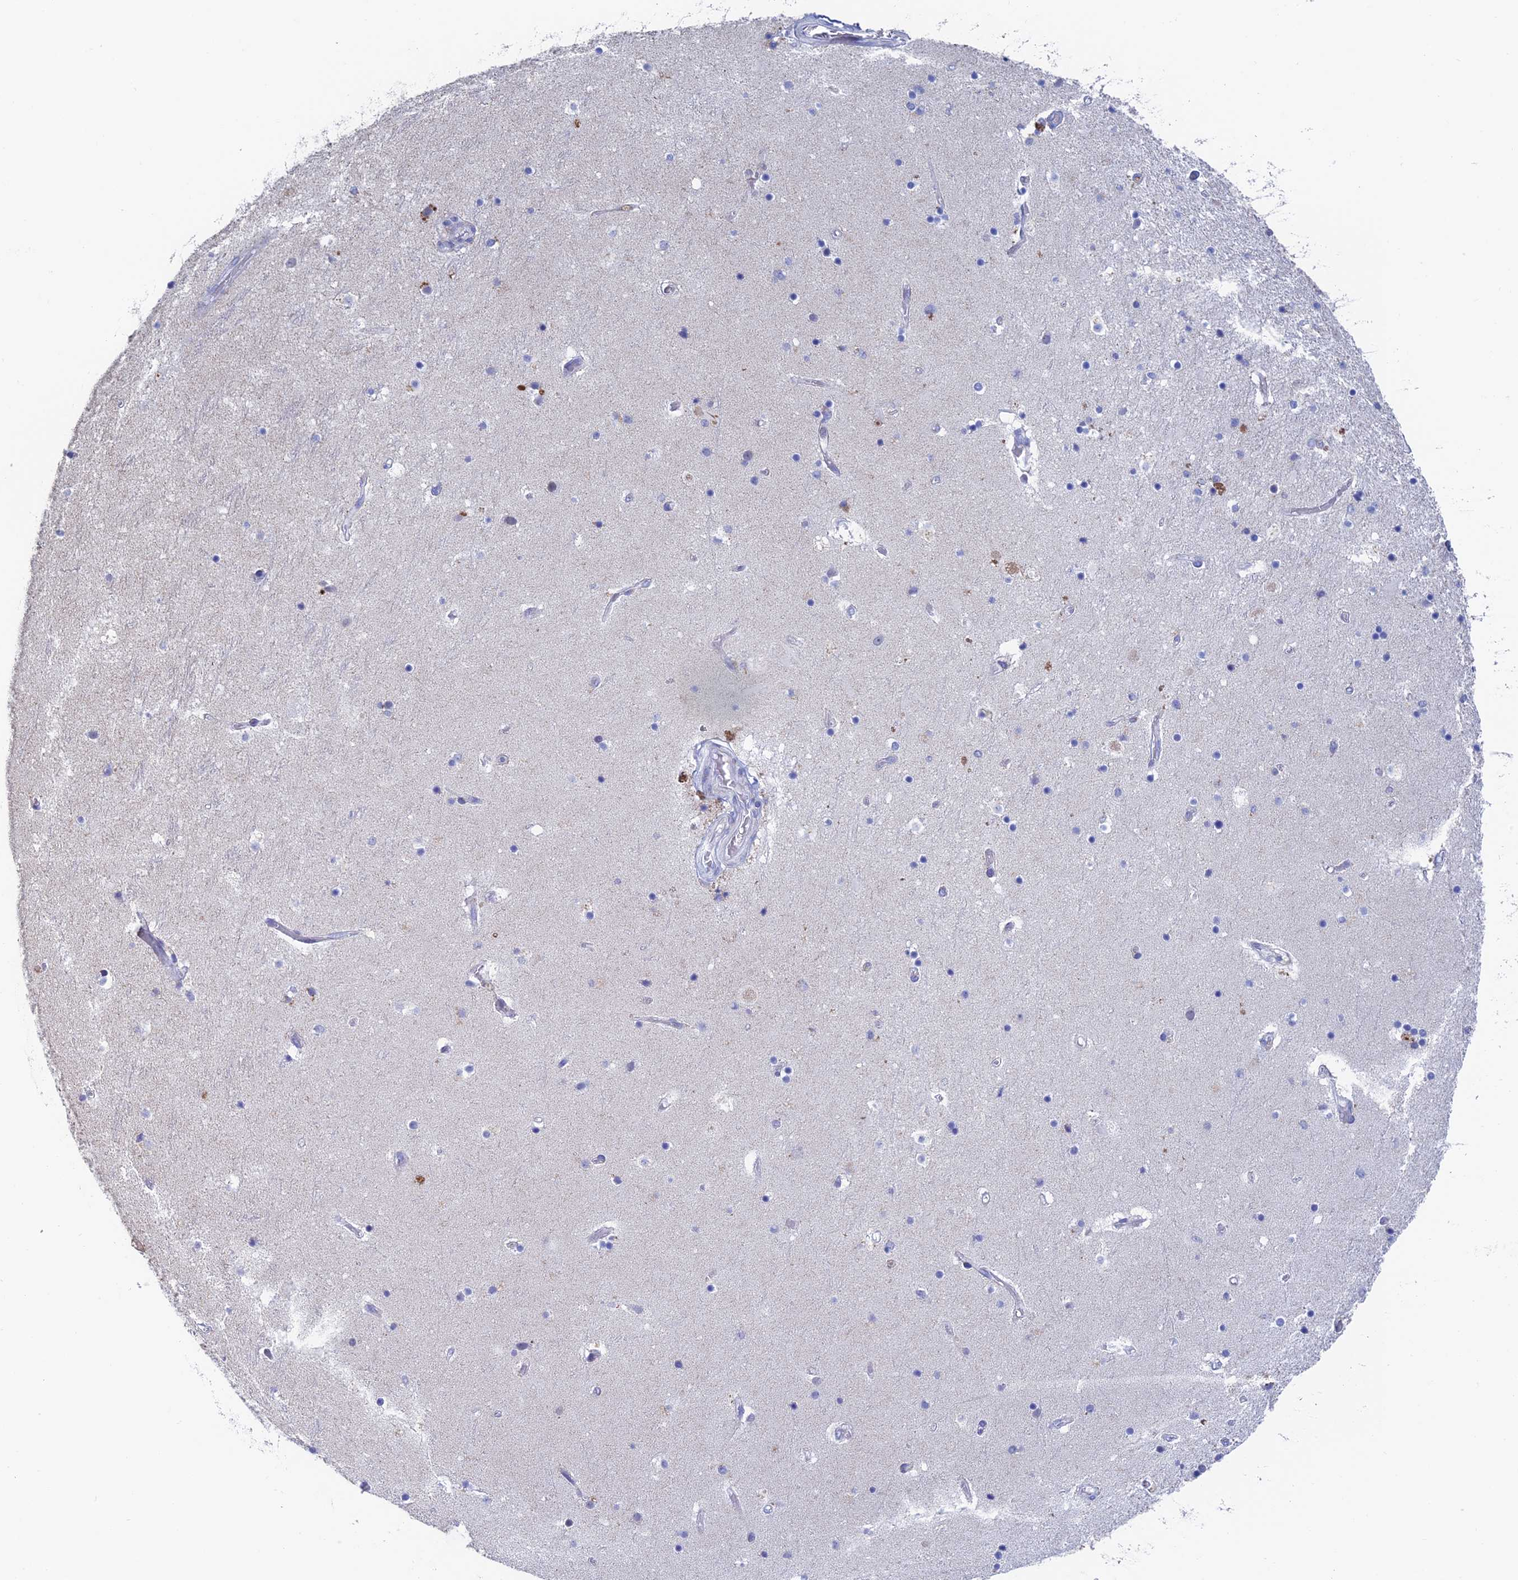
{"staining": {"intensity": "negative", "quantity": "none", "location": "none"}, "tissue": "hippocampus", "cell_type": "Glial cells", "image_type": "normal", "snomed": [{"axis": "morphology", "description": "Normal tissue, NOS"}, {"axis": "topography", "description": "Hippocampus"}], "caption": "Glial cells are negative for protein expression in normal human hippocampus.", "gene": "REXO5", "patient": {"sex": "female", "age": 52}}